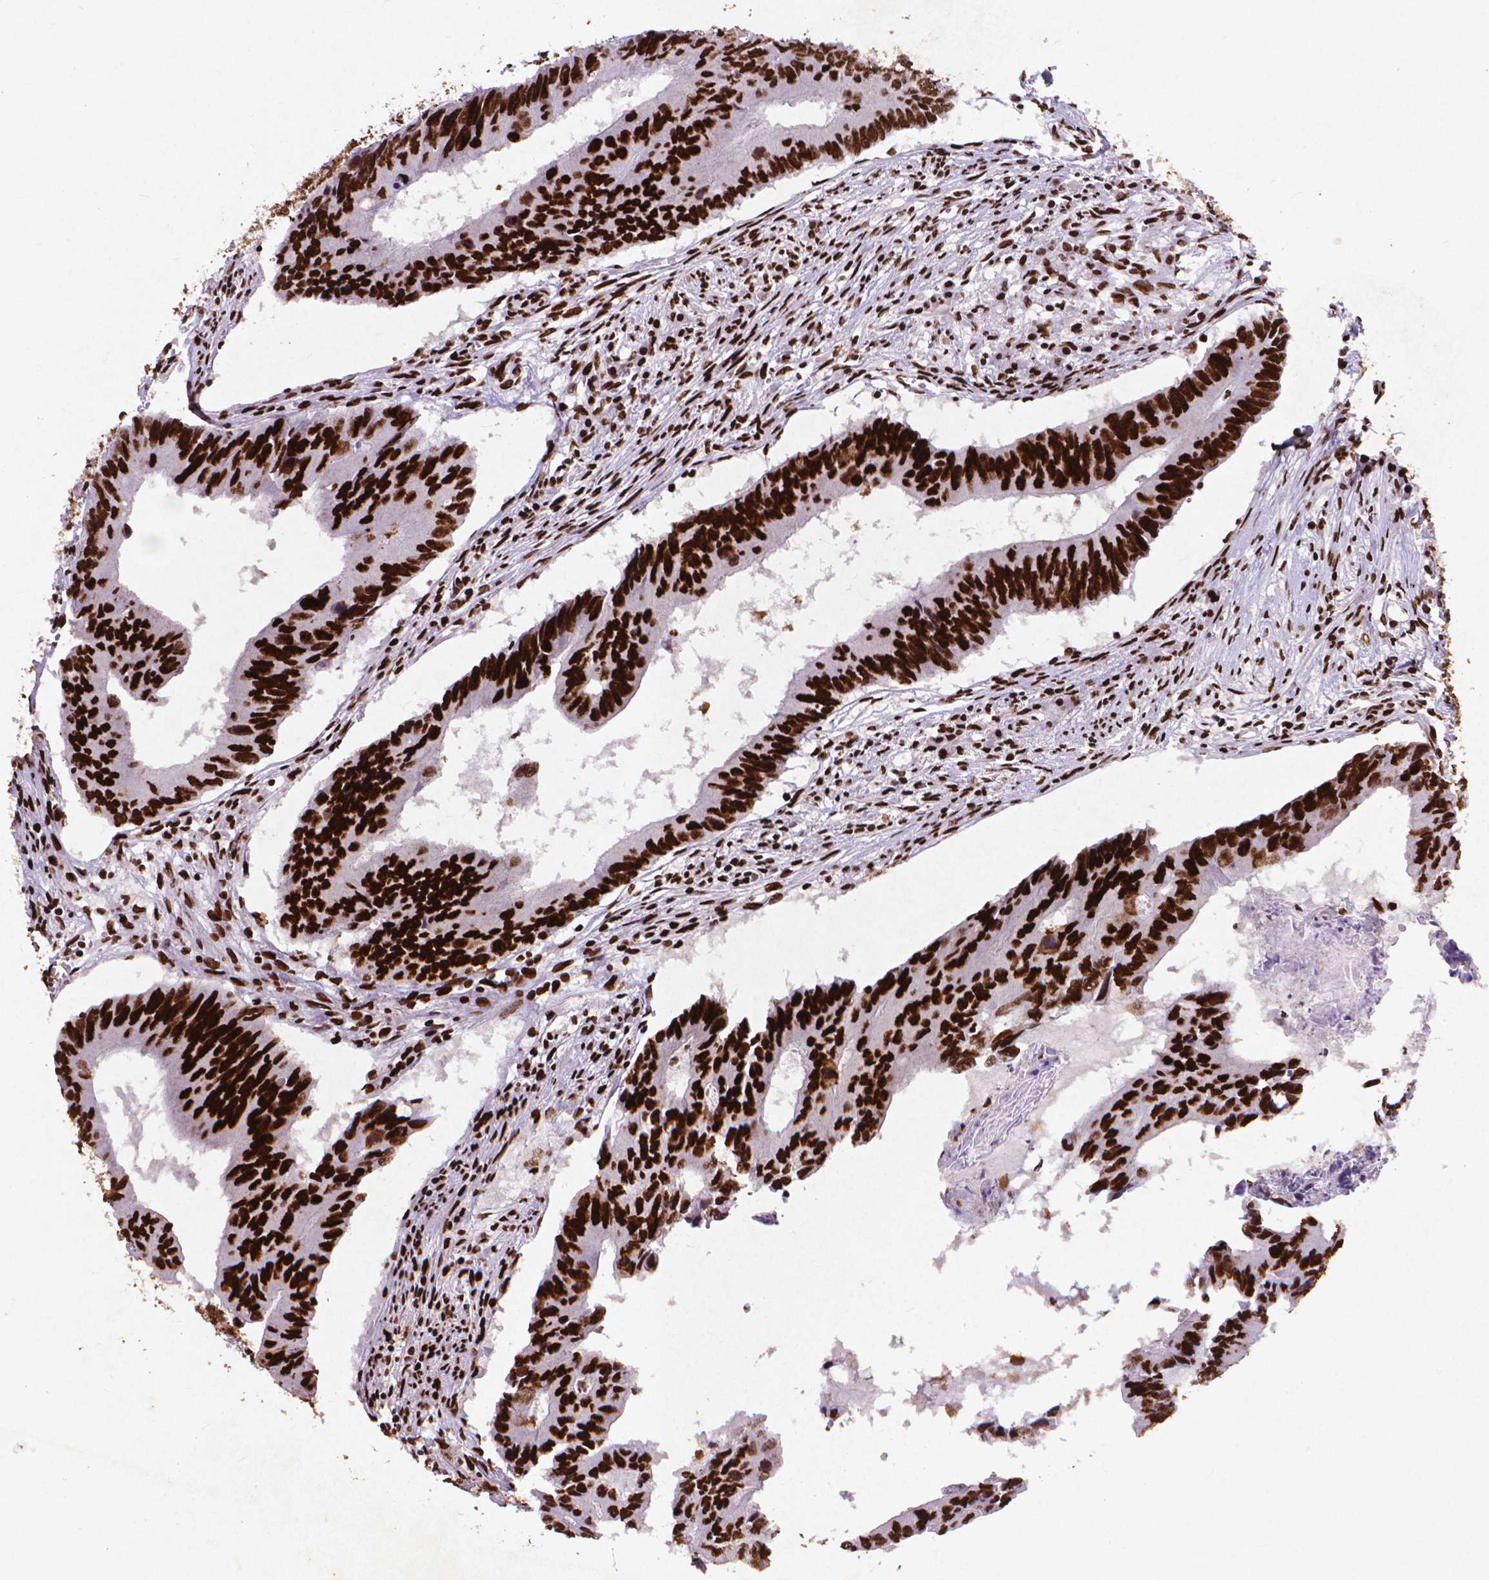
{"staining": {"intensity": "strong", "quantity": ">75%", "location": "nuclear"}, "tissue": "colorectal cancer", "cell_type": "Tumor cells", "image_type": "cancer", "snomed": [{"axis": "morphology", "description": "Adenocarcinoma, NOS"}, {"axis": "topography", "description": "Colon"}], "caption": "A high amount of strong nuclear positivity is appreciated in about >75% of tumor cells in colorectal cancer (adenocarcinoma) tissue.", "gene": "CITED2", "patient": {"sex": "male", "age": 53}}